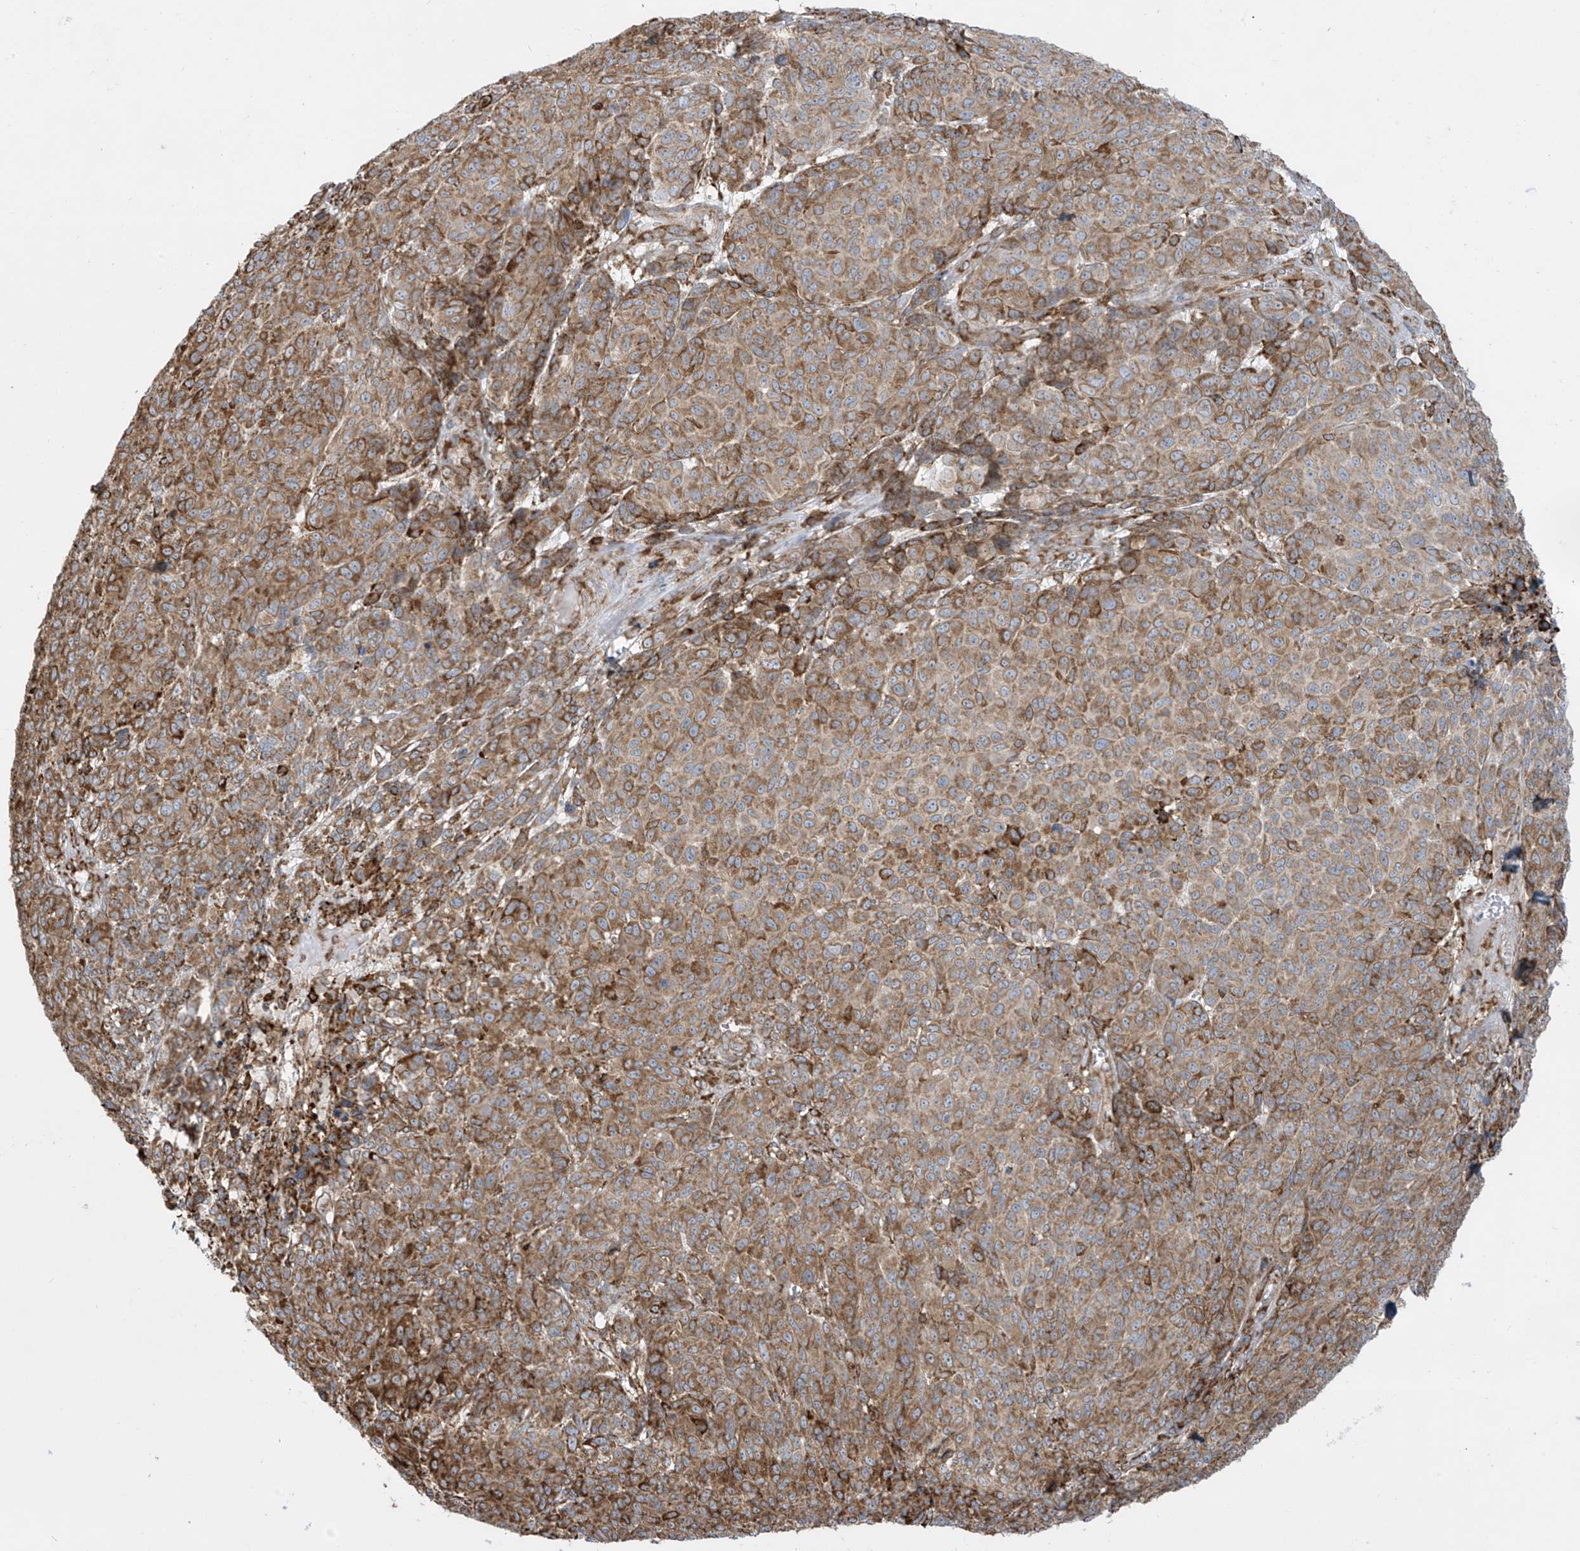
{"staining": {"intensity": "moderate", "quantity": ">75%", "location": "cytoplasmic/membranous"}, "tissue": "melanoma", "cell_type": "Tumor cells", "image_type": "cancer", "snomed": [{"axis": "morphology", "description": "Malignant melanoma, NOS"}, {"axis": "topography", "description": "Skin"}], "caption": "Protein analysis of malignant melanoma tissue displays moderate cytoplasmic/membranous positivity in about >75% of tumor cells.", "gene": "MX1", "patient": {"sex": "male", "age": 49}}